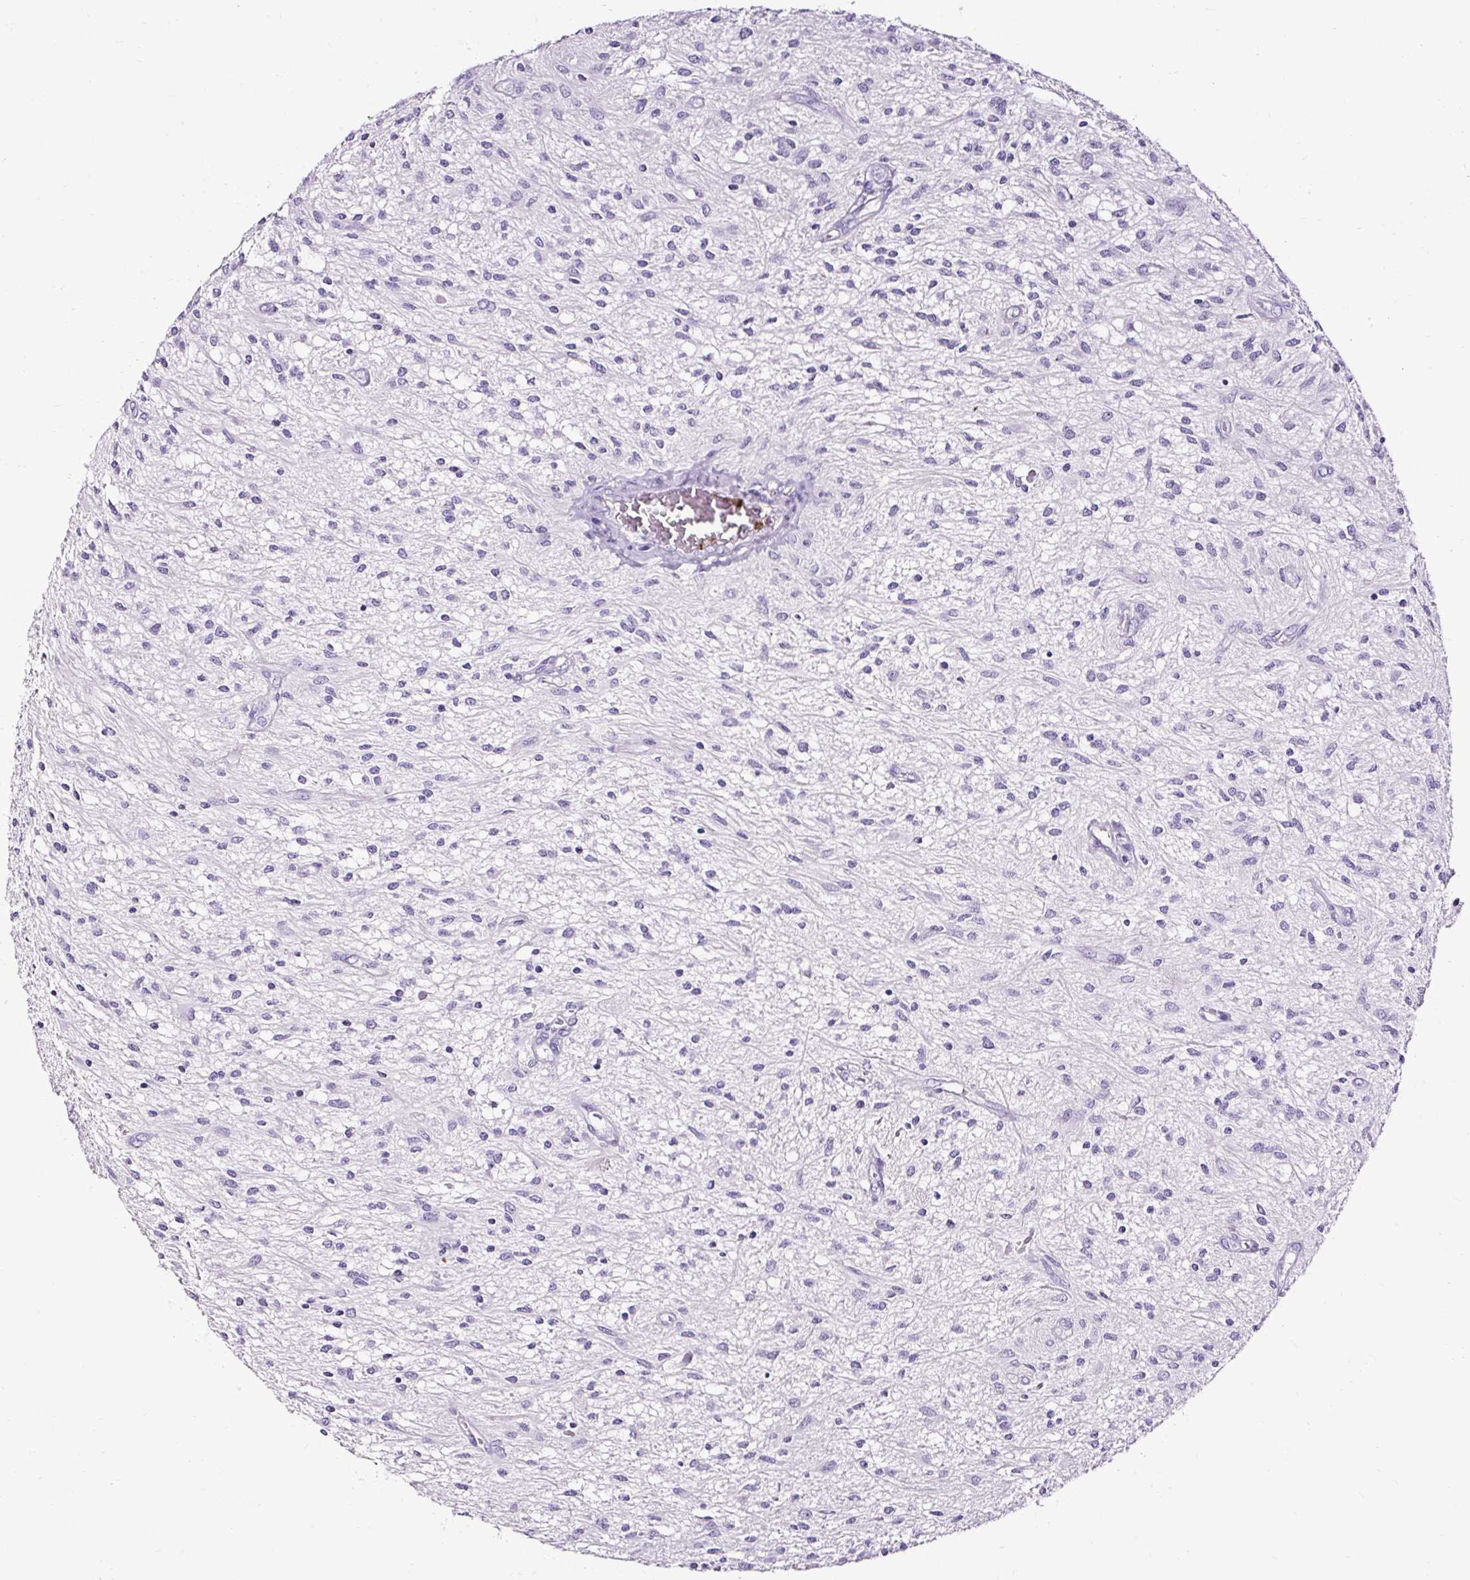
{"staining": {"intensity": "negative", "quantity": "none", "location": "none"}, "tissue": "glioma", "cell_type": "Tumor cells", "image_type": "cancer", "snomed": [{"axis": "morphology", "description": "Glioma, malignant, Low grade"}, {"axis": "topography", "description": "Cerebellum"}], "caption": "Immunohistochemical staining of human malignant low-grade glioma shows no significant positivity in tumor cells.", "gene": "SLC7A8", "patient": {"sex": "female", "age": 14}}